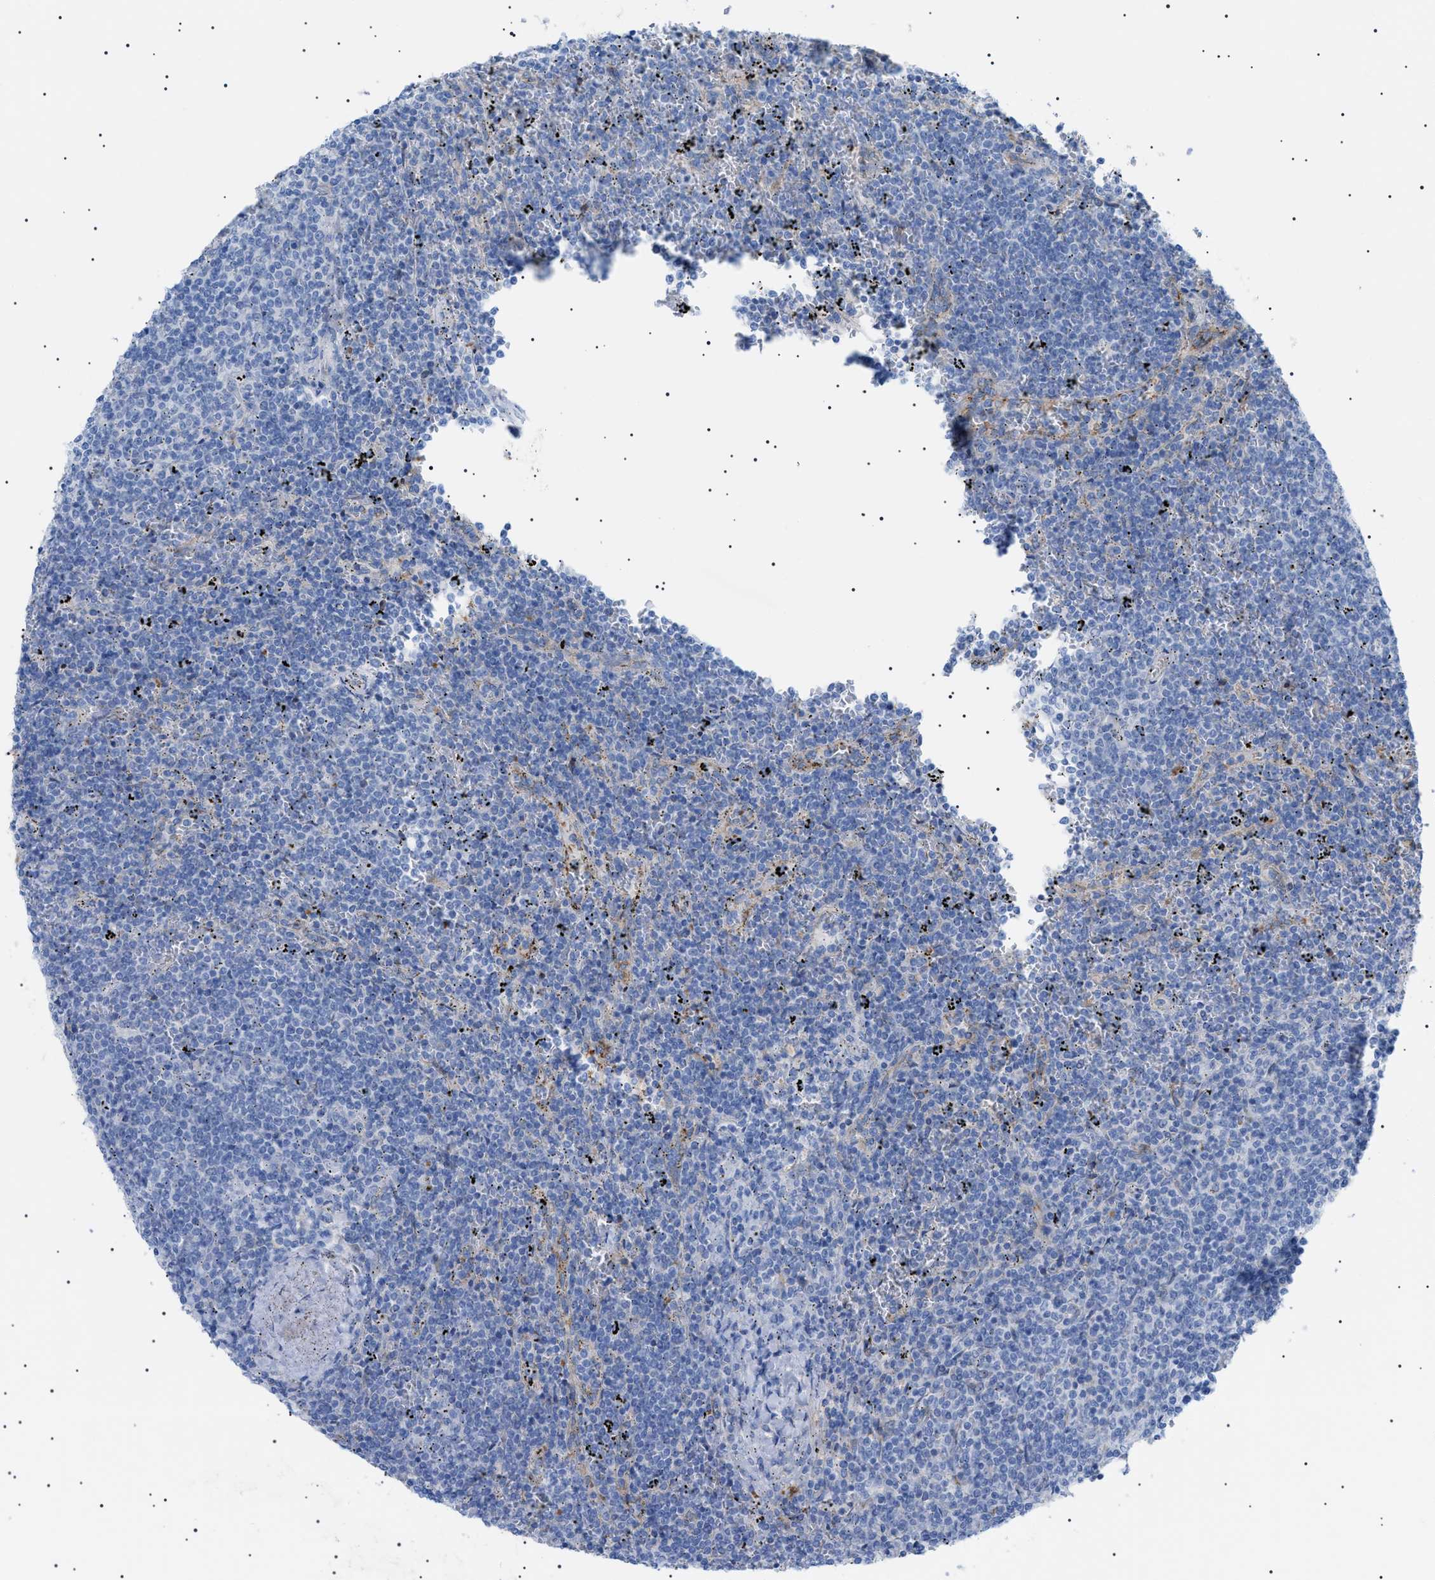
{"staining": {"intensity": "negative", "quantity": "none", "location": "none"}, "tissue": "lymphoma", "cell_type": "Tumor cells", "image_type": "cancer", "snomed": [{"axis": "morphology", "description": "Malignant lymphoma, non-Hodgkin's type, Low grade"}, {"axis": "topography", "description": "Spleen"}], "caption": "DAB (3,3'-diaminobenzidine) immunohistochemical staining of malignant lymphoma, non-Hodgkin's type (low-grade) shows no significant staining in tumor cells. (DAB IHC with hematoxylin counter stain).", "gene": "LPA", "patient": {"sex": "female", "age": 50}}